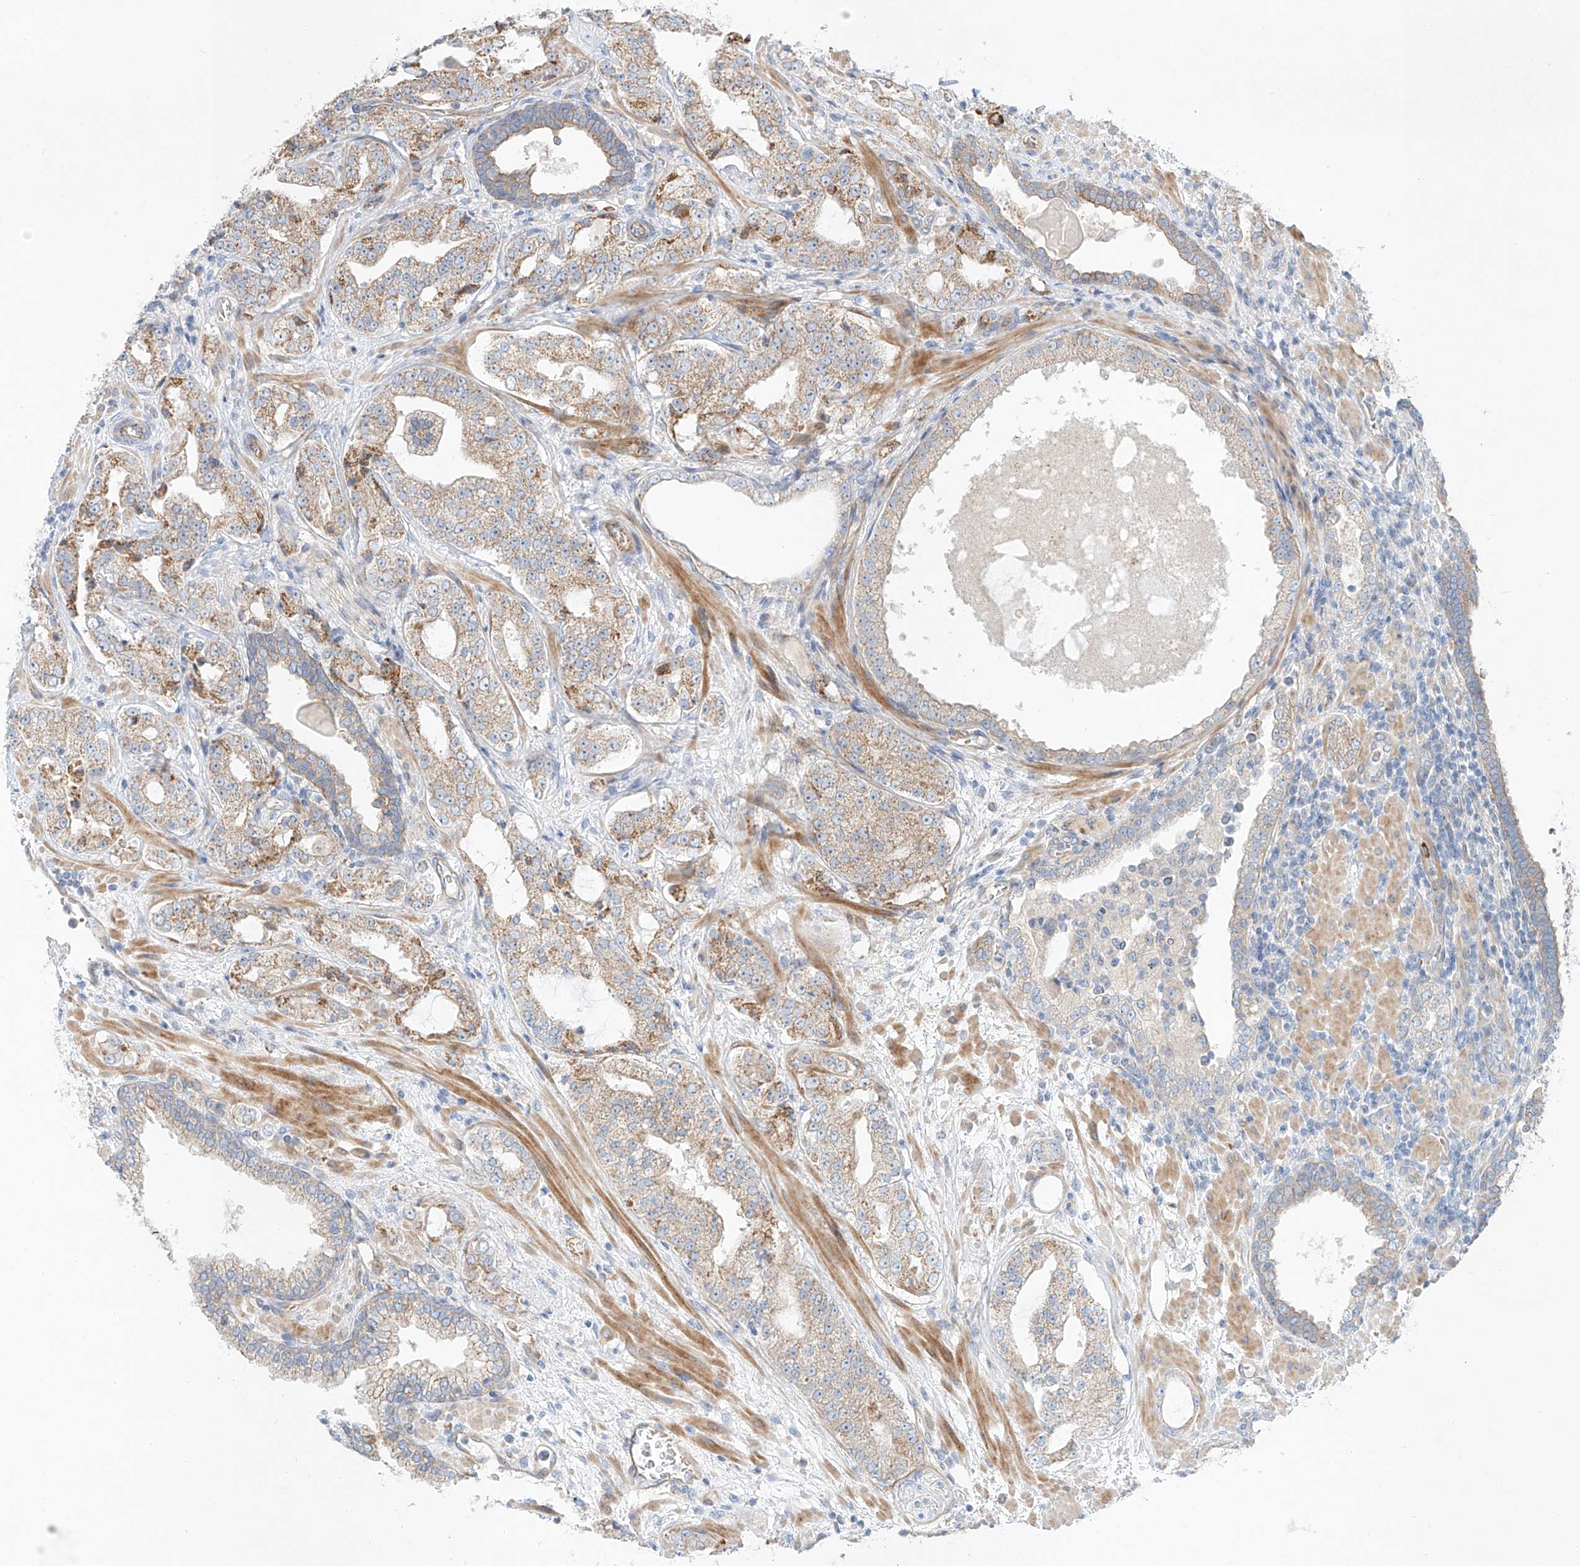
{"staining": {"intensity": "moderate", "quantity": "25%-75%", "location": "cytoplasmic/membranous"}, "tissue": "prostate cancer", "cell_type": "Tumor cells", "image_type": "cancer", "snomed": [{"axis": "morphology", "description": "Adenocarcinoma, High grade"}, {"axis": "topography", "description": "Prostate"}], "caption": "Prostate high-grade adenocarcinoma stained with a brown dye shows moderate cytoplasmic/membranous positive positivity in approximately 25%-75% of tumor cells.", "gene": "AJM1", "patient": {"sex": "male", "age": 64}}